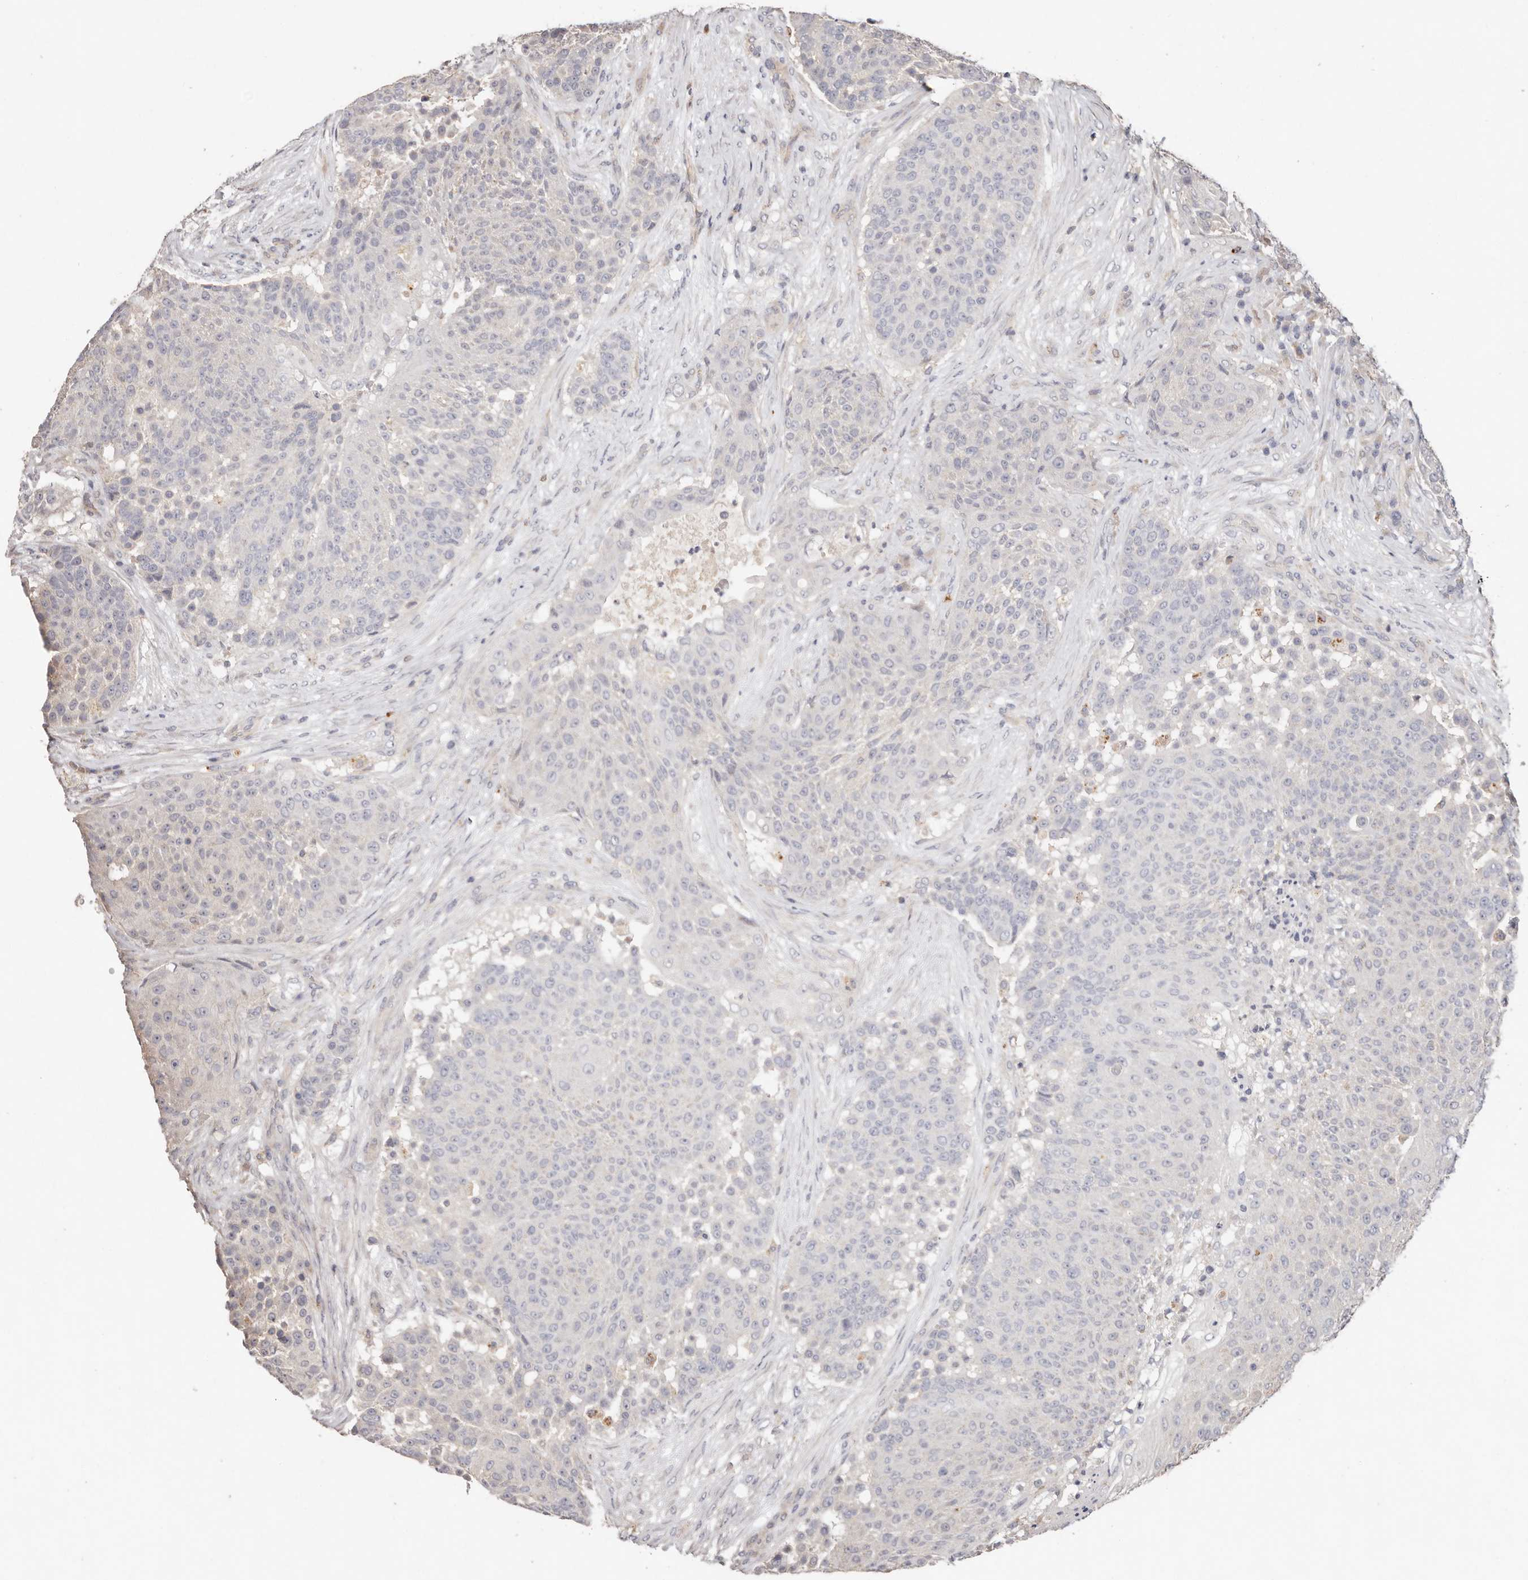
{"staining": {"intensity": "negative", "quantity": "none", "location": "none"}, "tissue": "urothelial cancer", "cell_type": "Tumor cells", "image_type": "cancer", "snomed": [{"axis": "morphology", "description": "Urothelial carcinoma, High grade"}, {"axis": "topography", "description": "Urinary bladder"}], "caption": "Photomicrograph shows no significant protein expression in tumor cells of urothelial cancer.", "gene": "THBS3", "patient": {"sex": "female", "age": 63}}